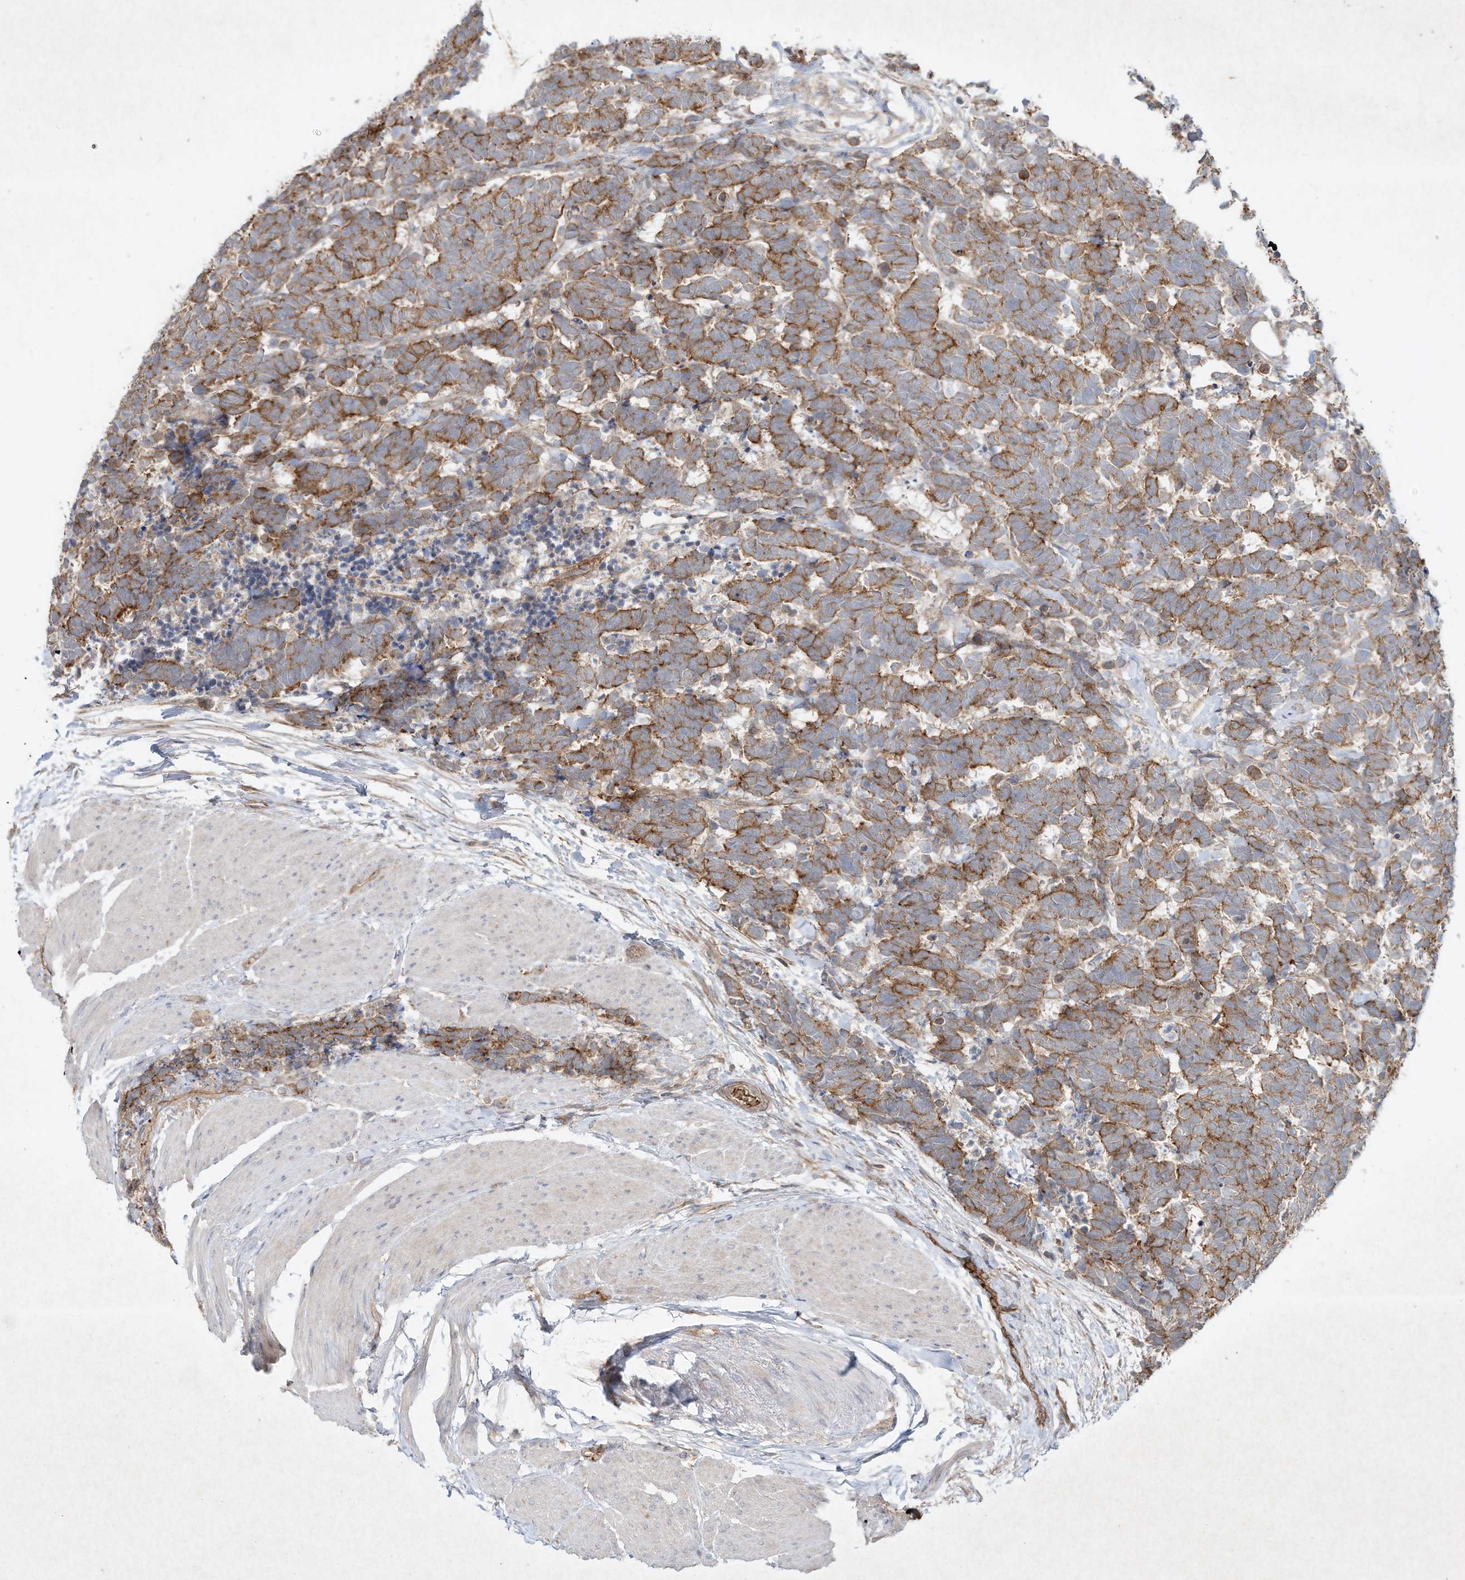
{"staining": {"intensity": "moderate", "quantity": ">75%", "location": "cytoplasmic/membranous"}, "tissue": "carcinoid", "cell_type": "Tumor cells", "image_type": "cancer", "snomed": [{"axis": "morphology", "description": "Carcinoma, NOS"}, {"axis": "morphology", "description": "Carcinoid, malignant, NOS"}, {"axis": "topography", "description": "Urinary bladder"}], "caption": "Human carcinoma stained for a protein (brown) demonstrates moderate cytoplasmic/membranous positive positivity in about >75% of tumor cells.", "gene": "HTR5A", "patient": {"sex": "male", "age": 57}}